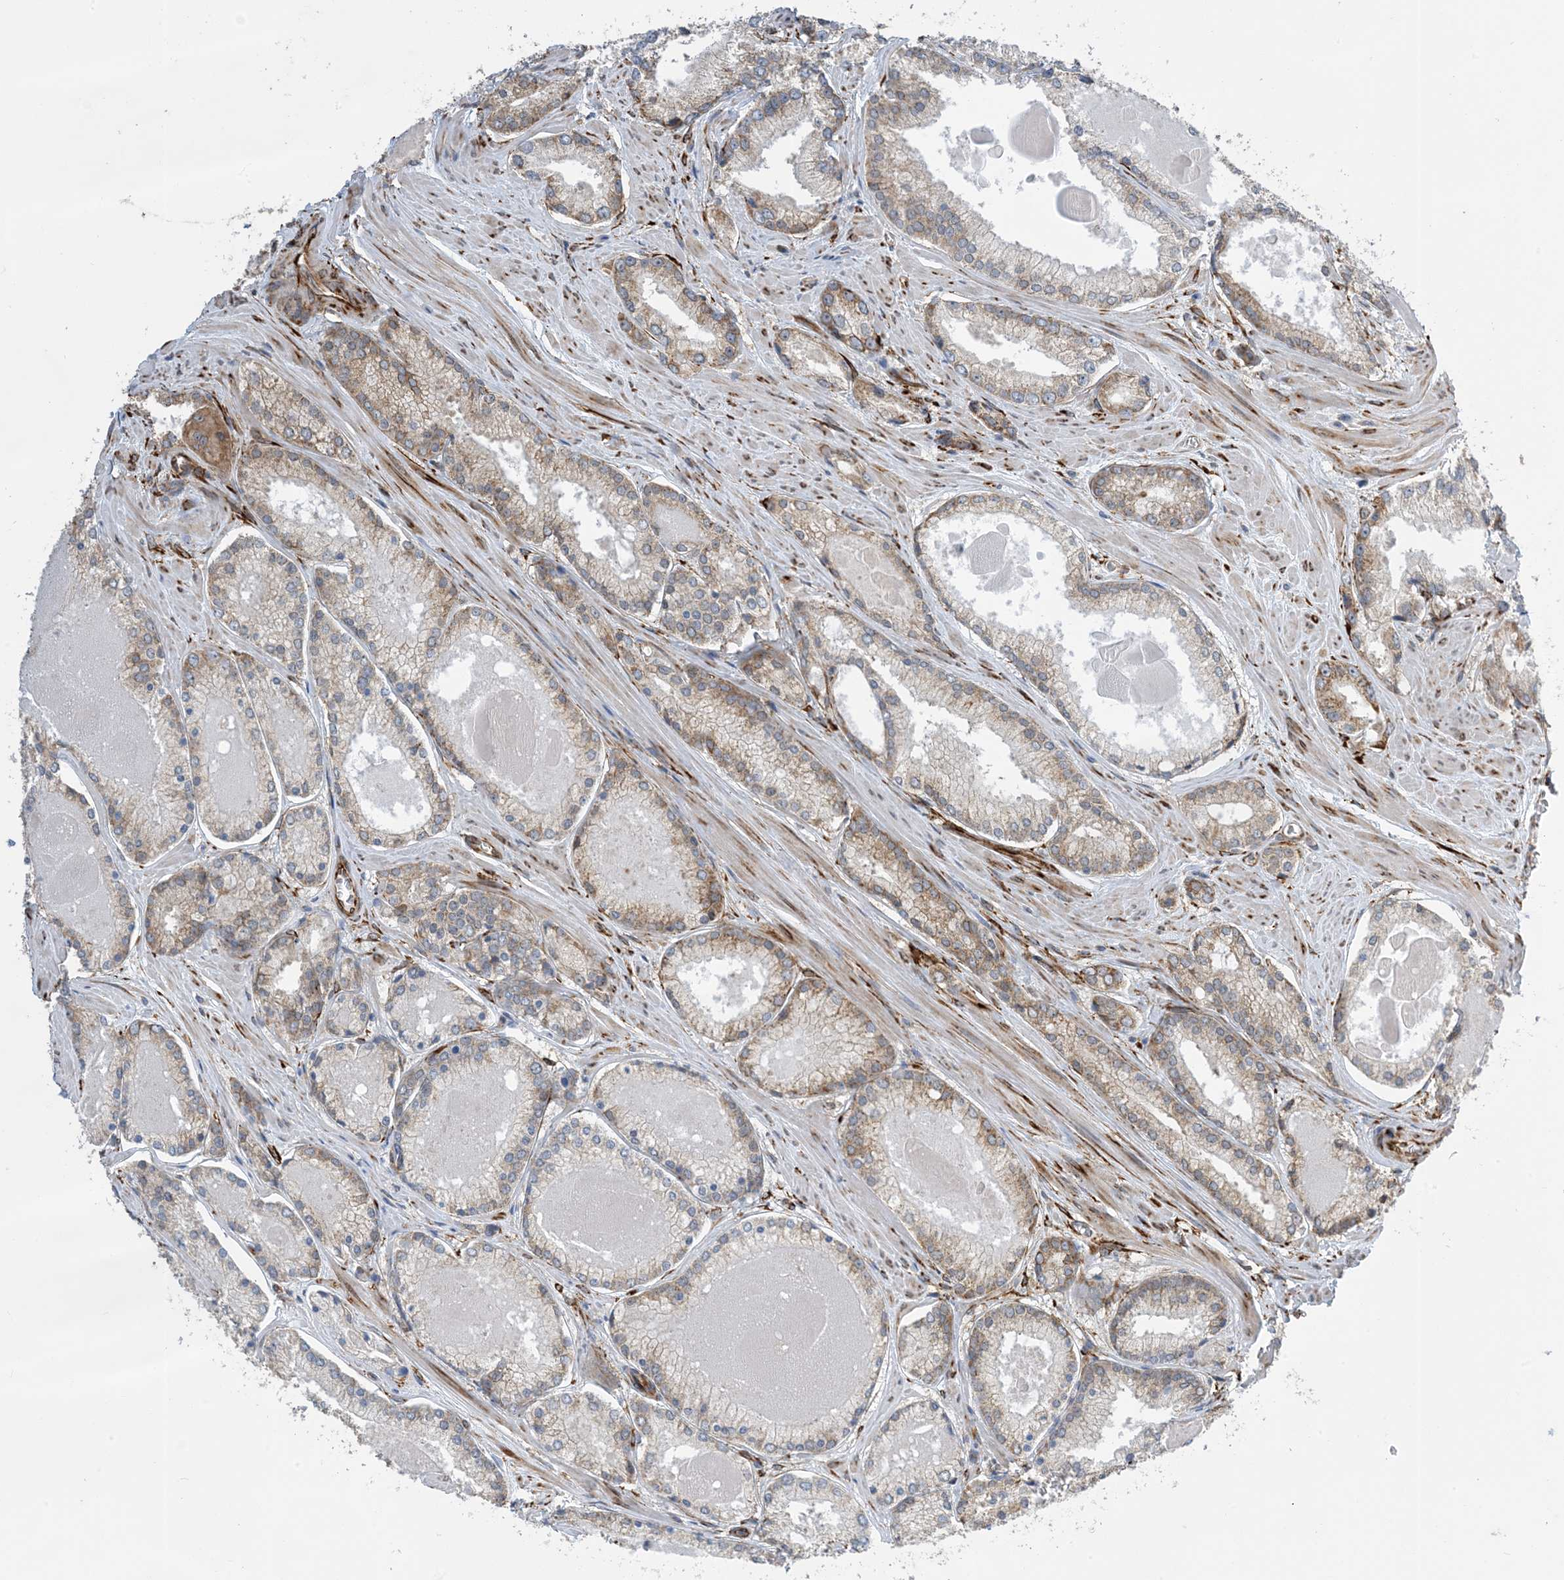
{"staining": {"intensity": "moderate", "quantity": "25%-75%", "location": "cytoplasmic/membranous"}, "tissue": "prostate cancer", "cell_type": "Tumor cells", "image_type": "cancer", "snomed": [{"axis": "morphology", "description": "Adenocarcinoma, Low grade"}, {"axis": "topography", "description": "Prostate"}], "caption": "IHC (DAB (3,3'-diaminobenzidine)) staining of prostate cancer displays moderate cytoplasmic/membranous protein expression in approximately 25%-75% of tumor cells.", "gene": "ZBTB45", "patient": {"sex": "male", "age": 54}}